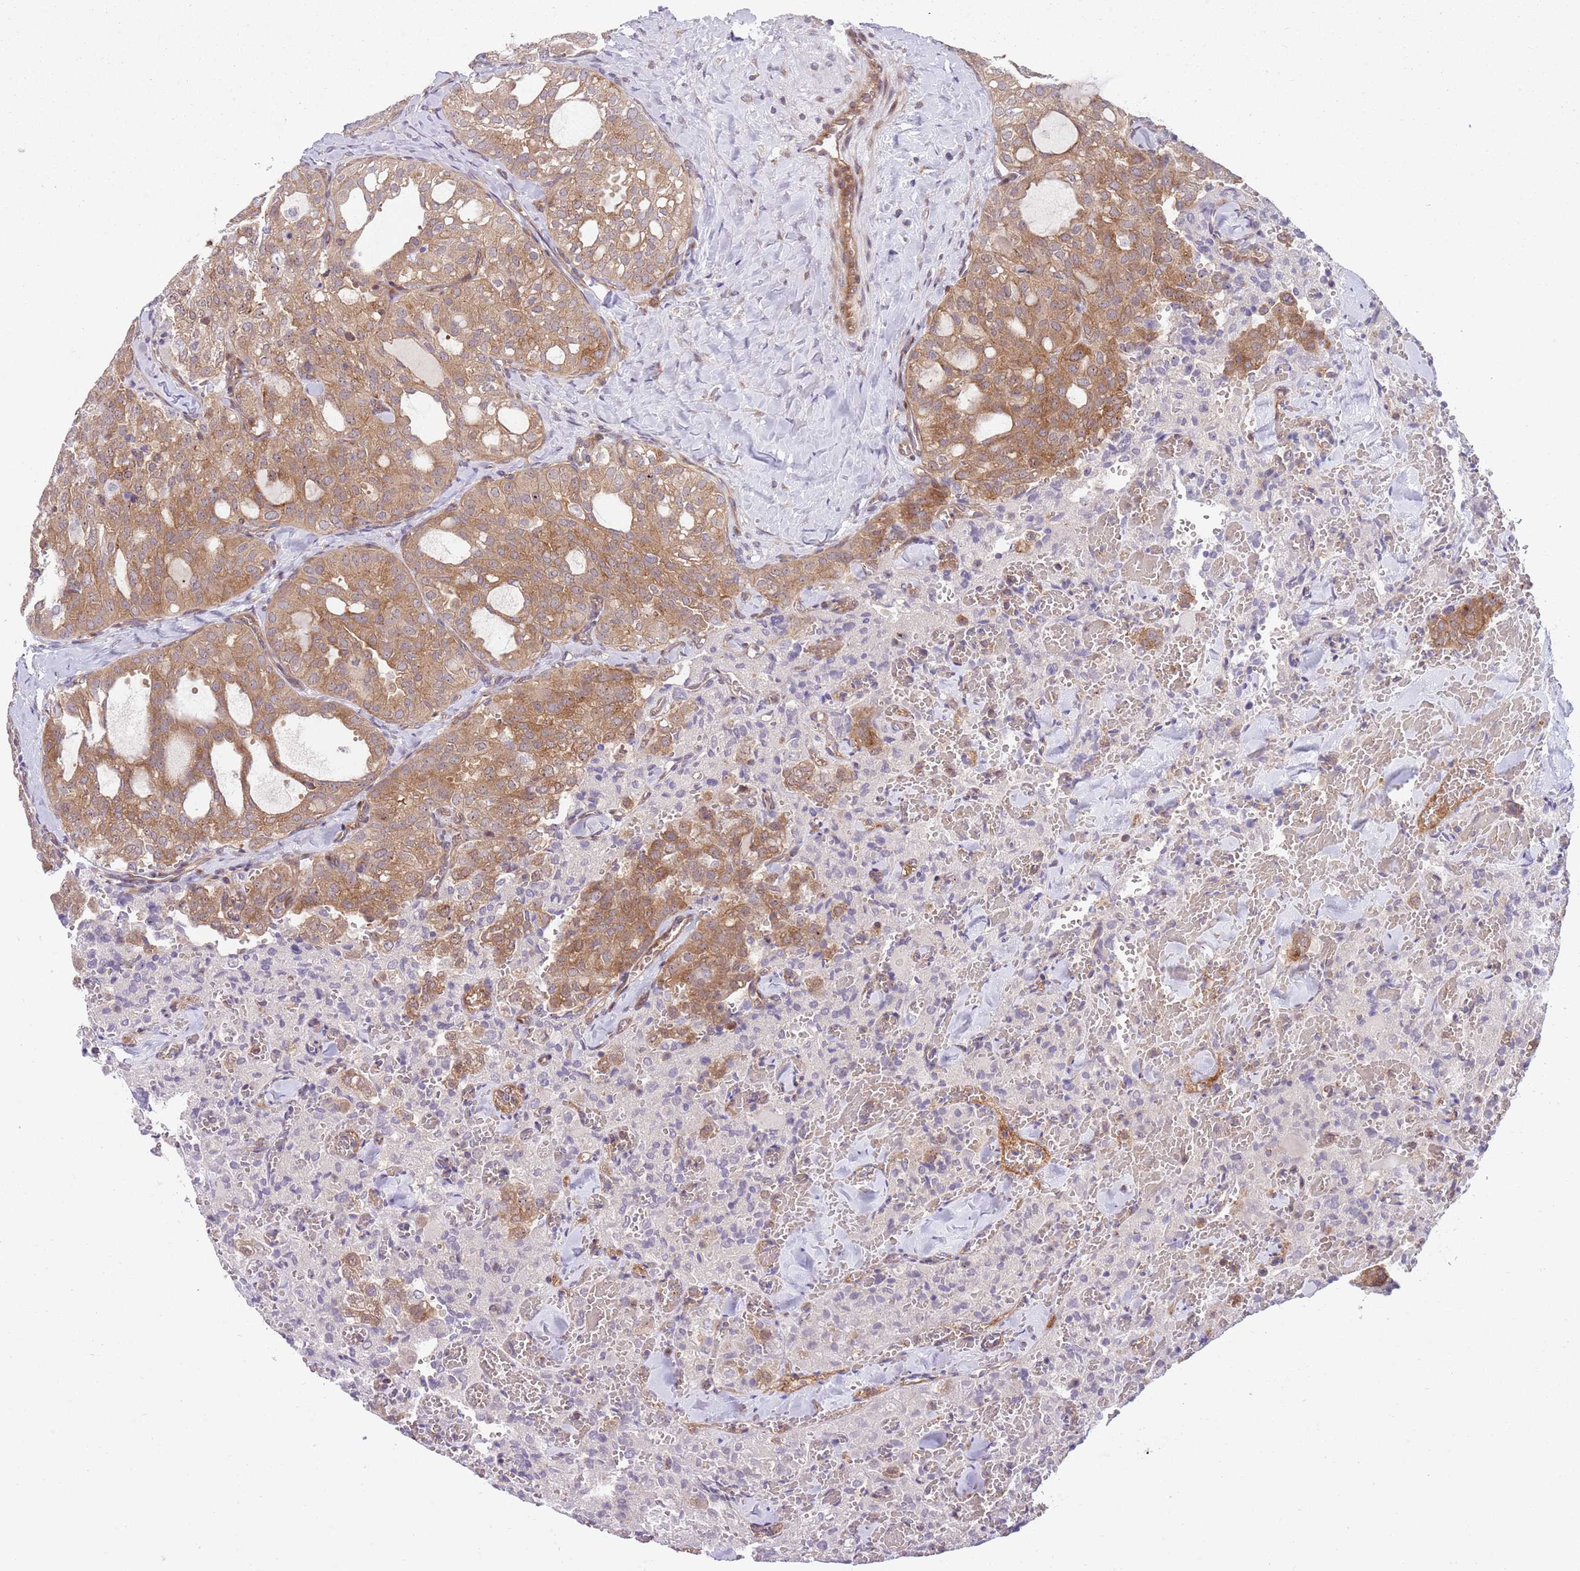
{"staining": {"intensity": "moderate", "quantity": ">75%", "location": "cytoplasmic/membranous"}, "tissue": "thyroid cancer", "cell_type": "Tumor cells", "image_type": "cancer", "snomed": [{"axis": "morphology", "description": "Follicular adenoma carcinoma, NOS"}, {"axis": "topography", "description": "Thyroid gland"}], "caption": "About >75% of tumor cells in thyroid cancer (follicular adenoma carcinoma) display moderate cytoplasmic/membranous protein expression as visualized by brown immunohistochemical staining.", "gene": "GGA1", "patient": {"sex": "male", "age": 75}}